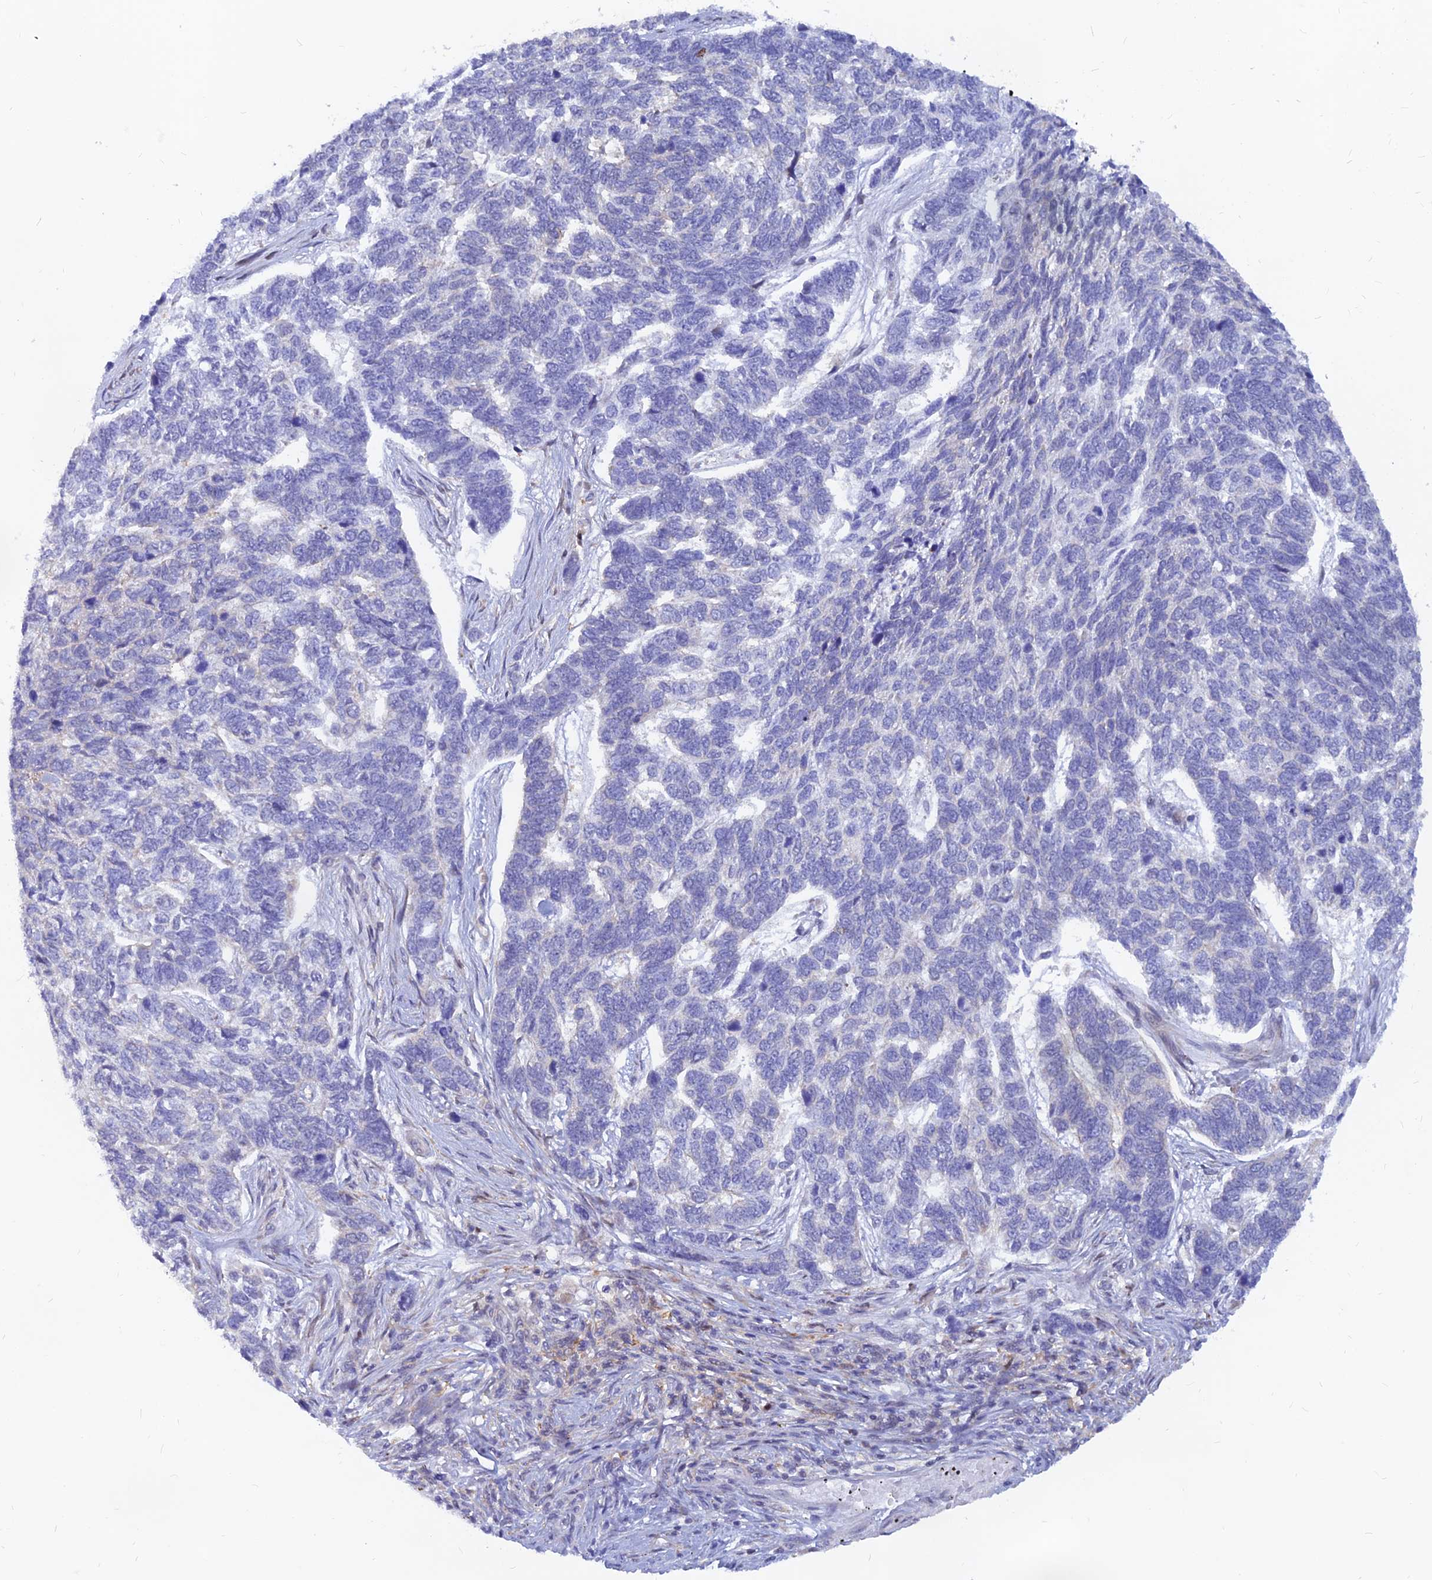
{"staining": {"intensity": "negative", "quantity": "none", "location": "none"}, "tissue": "skin cancer", "cell_type": "Tumor cells", "image_type": "cancer", "snomed": [{"axis": "morphology", "description": "Basal cell carcinoma"}, {"axis": "topography", "description": "Skin"}], "caption": "A histopathology image of skin cancer (basal cell carcinoma) stained for a protein shows no brown staining in tumor cells.", "gene": "DNAJC16", "patient": {"sex": "female", "age": 65}}